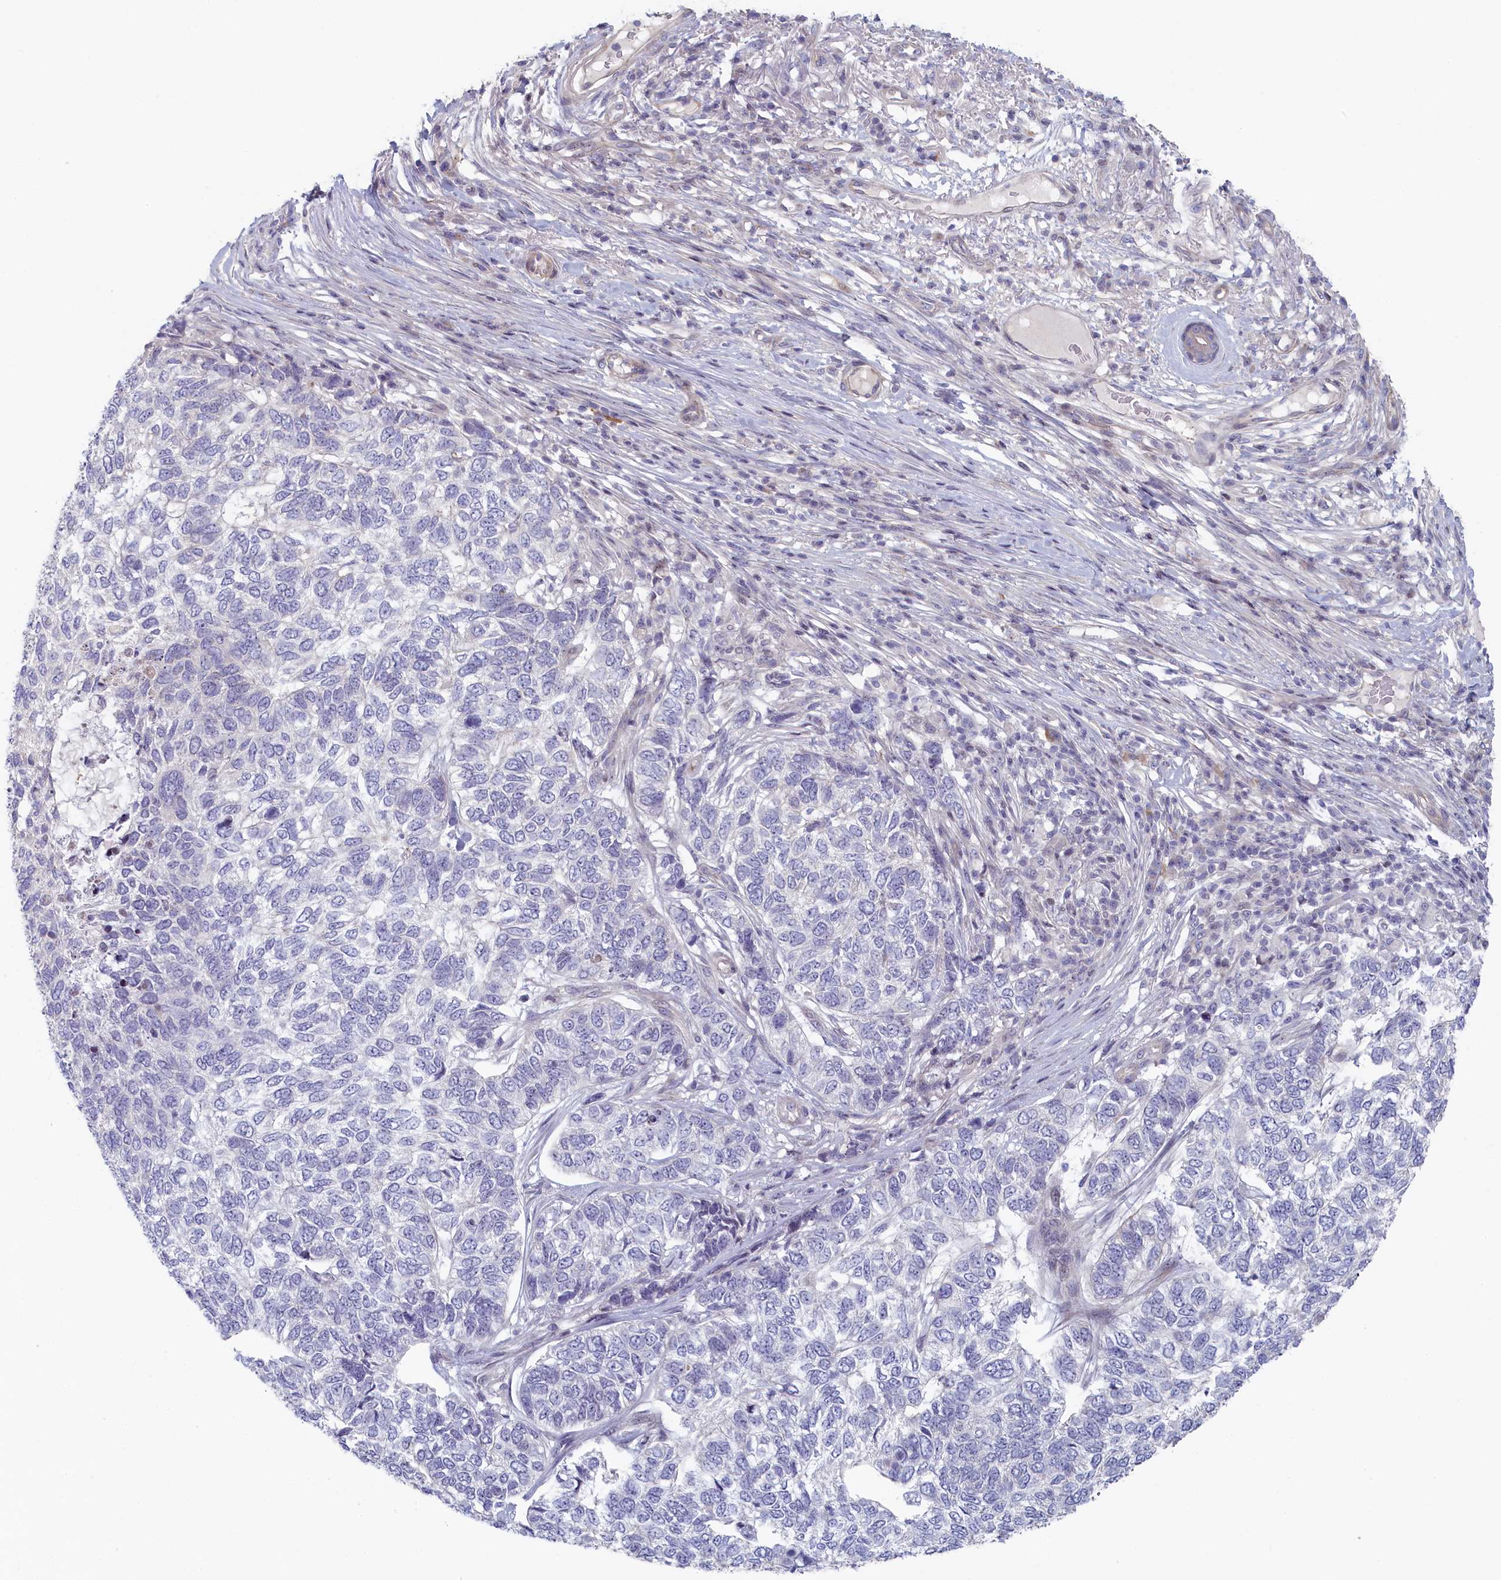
{"staining": {"intensity": "negative", "quantity": "none", "location": "none"}, "tissue": "skin cancer", "cell_type": "Tumor cells", "image_type": "cancer", "snomed": [{"axis": "morphology", "description": "Basal cell carcinoma"}, {"axis": "topography", "description": "Skin"}], "caption": "Tumor cells show no significant protein positivity in skin cancer.", "gene": "INTS4", "patient": {"sex": "female", "age": 65}}